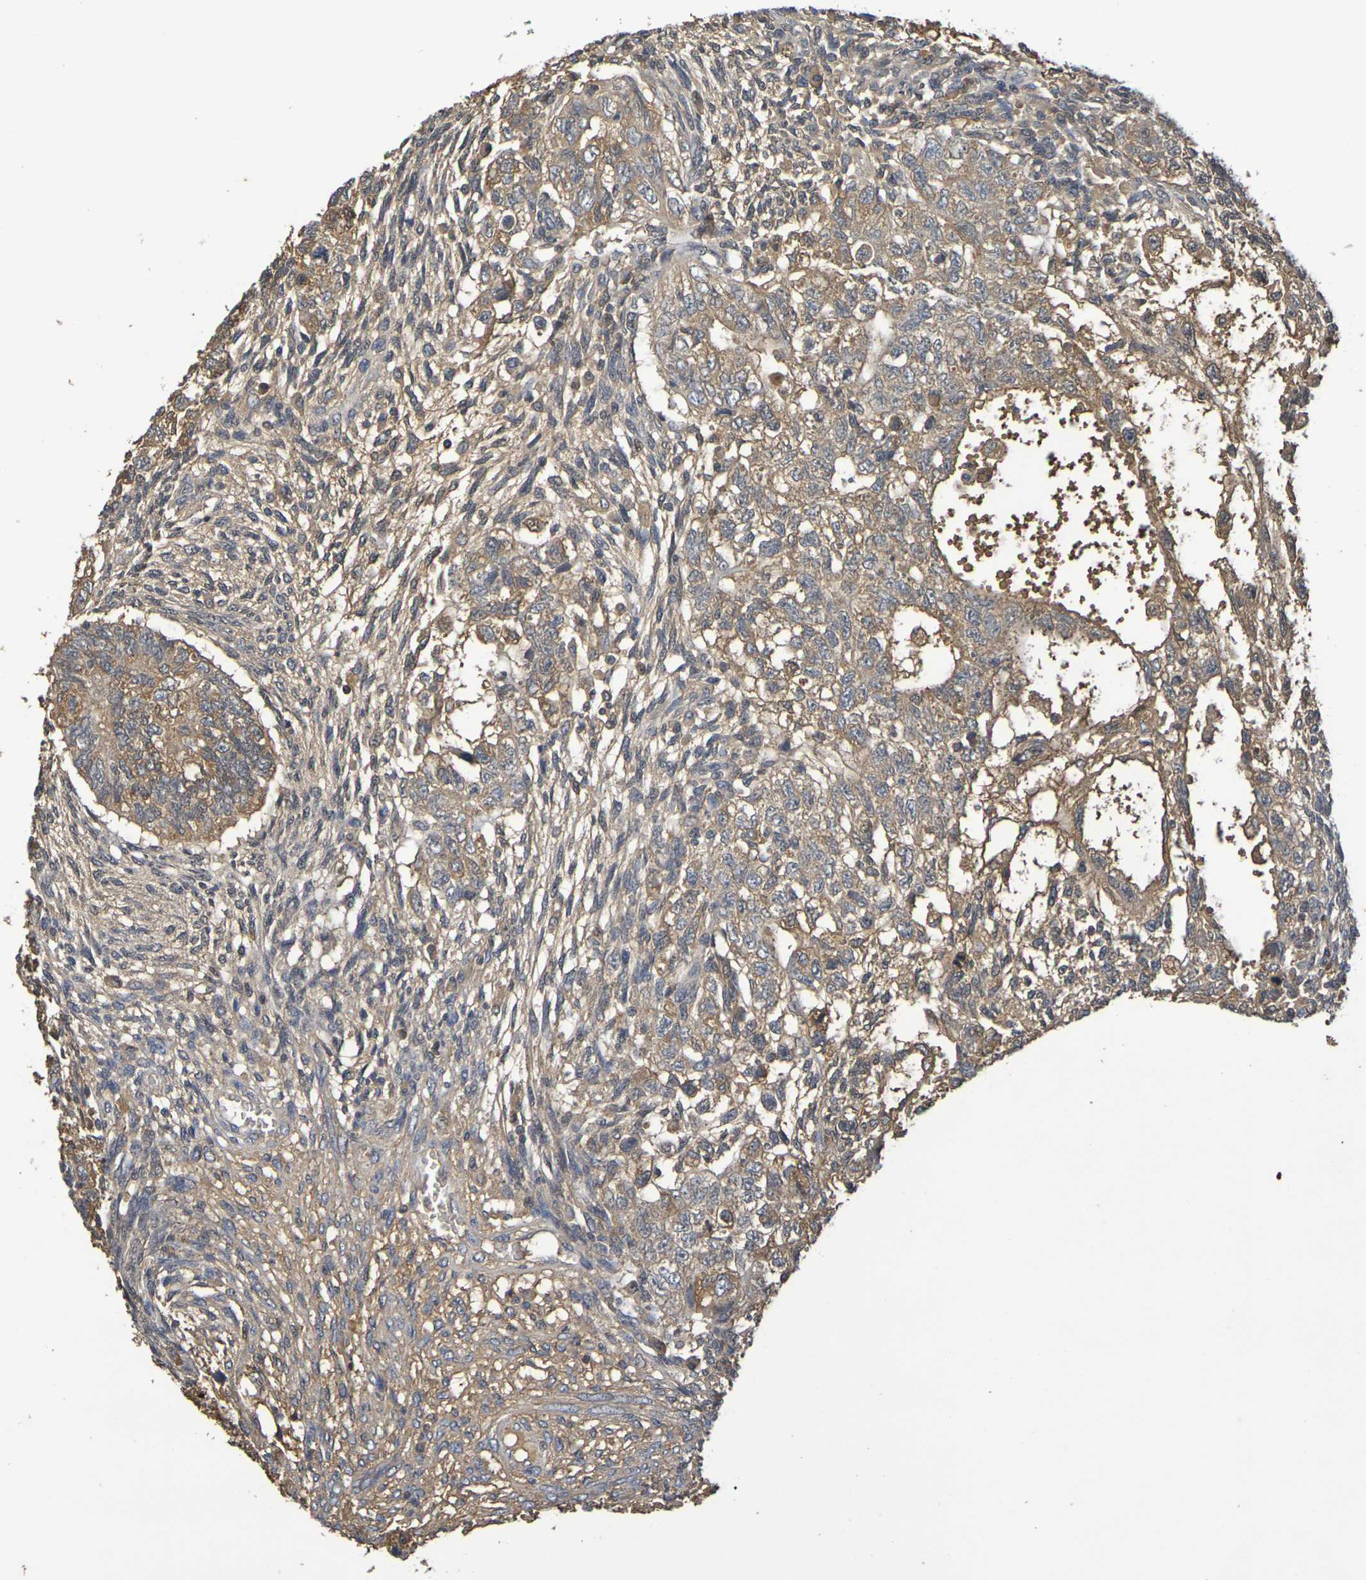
{"staining": {"intensity": "moderate", "quantity": ">75%", "location": "cytoplasmic/membranous"}, "tissue": "testis cancer", "cell_type": "Tumor cells", "image_type": "cancer", "snomed": [{"axis": "morphology", "description": "Normal tissue, NOS"}, {"axis": "morphology", "description": "Carcinoma, Embryonal, NOS"}, {"axis": "topography", "description": "Testis"}], "caption": "An immunohistochemistry (IHC) photomicrograph of neoplastic tissue is shown. Protein staining in brown highlights moderate cytoplasmic/membranous positivity in testis cancer (embryonal carcinoma) within tumor cells.", "gene": "TERF2", "patient": {"sex": "male", "age": 36}}